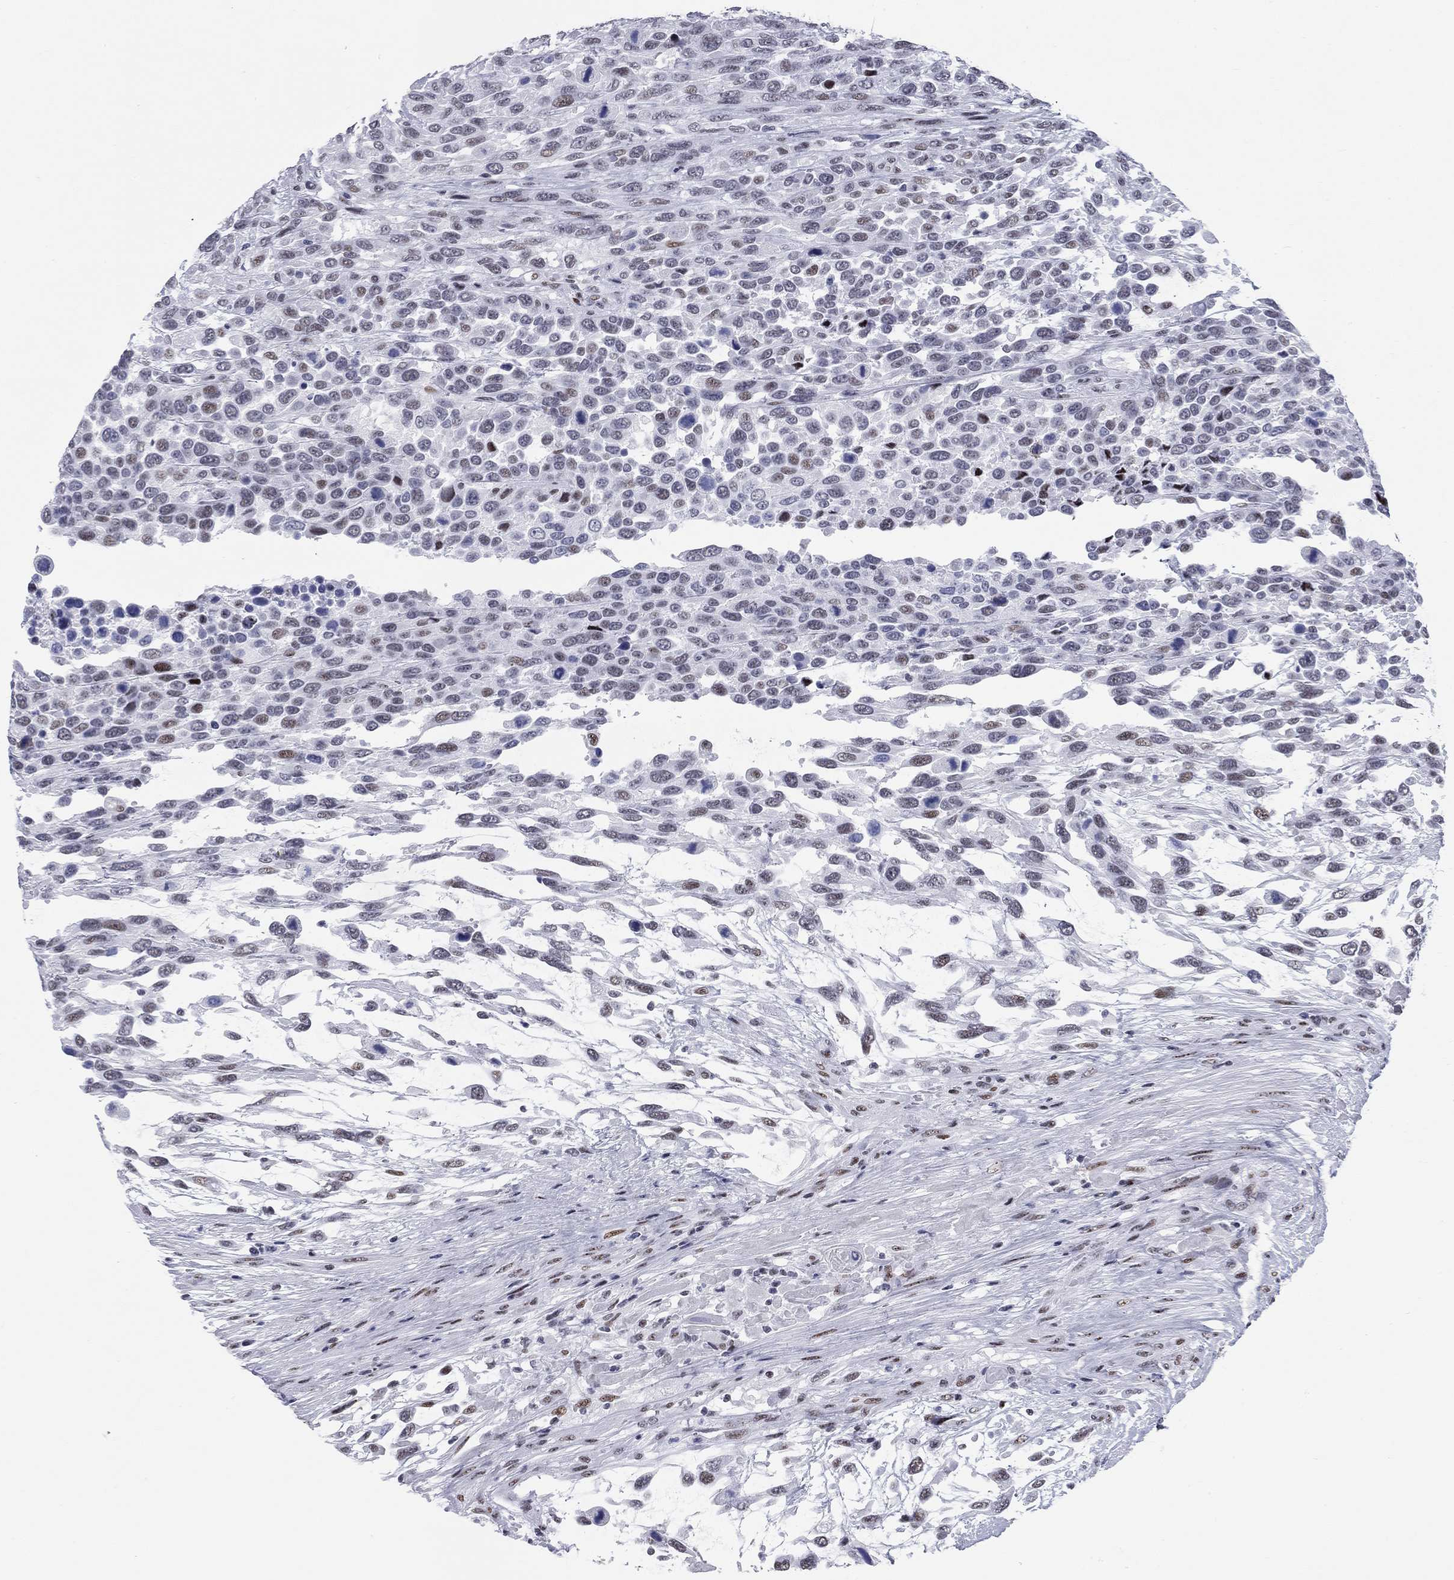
{"staining": {"intensity": "moderate", "quantity": "<25%", "location": "nuclear"}, "tissue": "urothelial cancer", "cell_type": "Tumor cells", "image_type": "cancer", "snomed": [{"axis": "morphology", "description": "Urothelial carcinoma, High grade"}, {"axis": "topography", "description": "Urinary bladder"}], "caption": "High-power microscopy captured an IHC histopathology image of urothelial cancer, revealing moderate nuclear expression in about <25% of tumor cells. (DAB (3,3'-diaminobenzidine) = brown stain, brightfield microscopy at high magnification).", "gene": "ASF1B", "patient": {"sex": "female", "age": 70}}